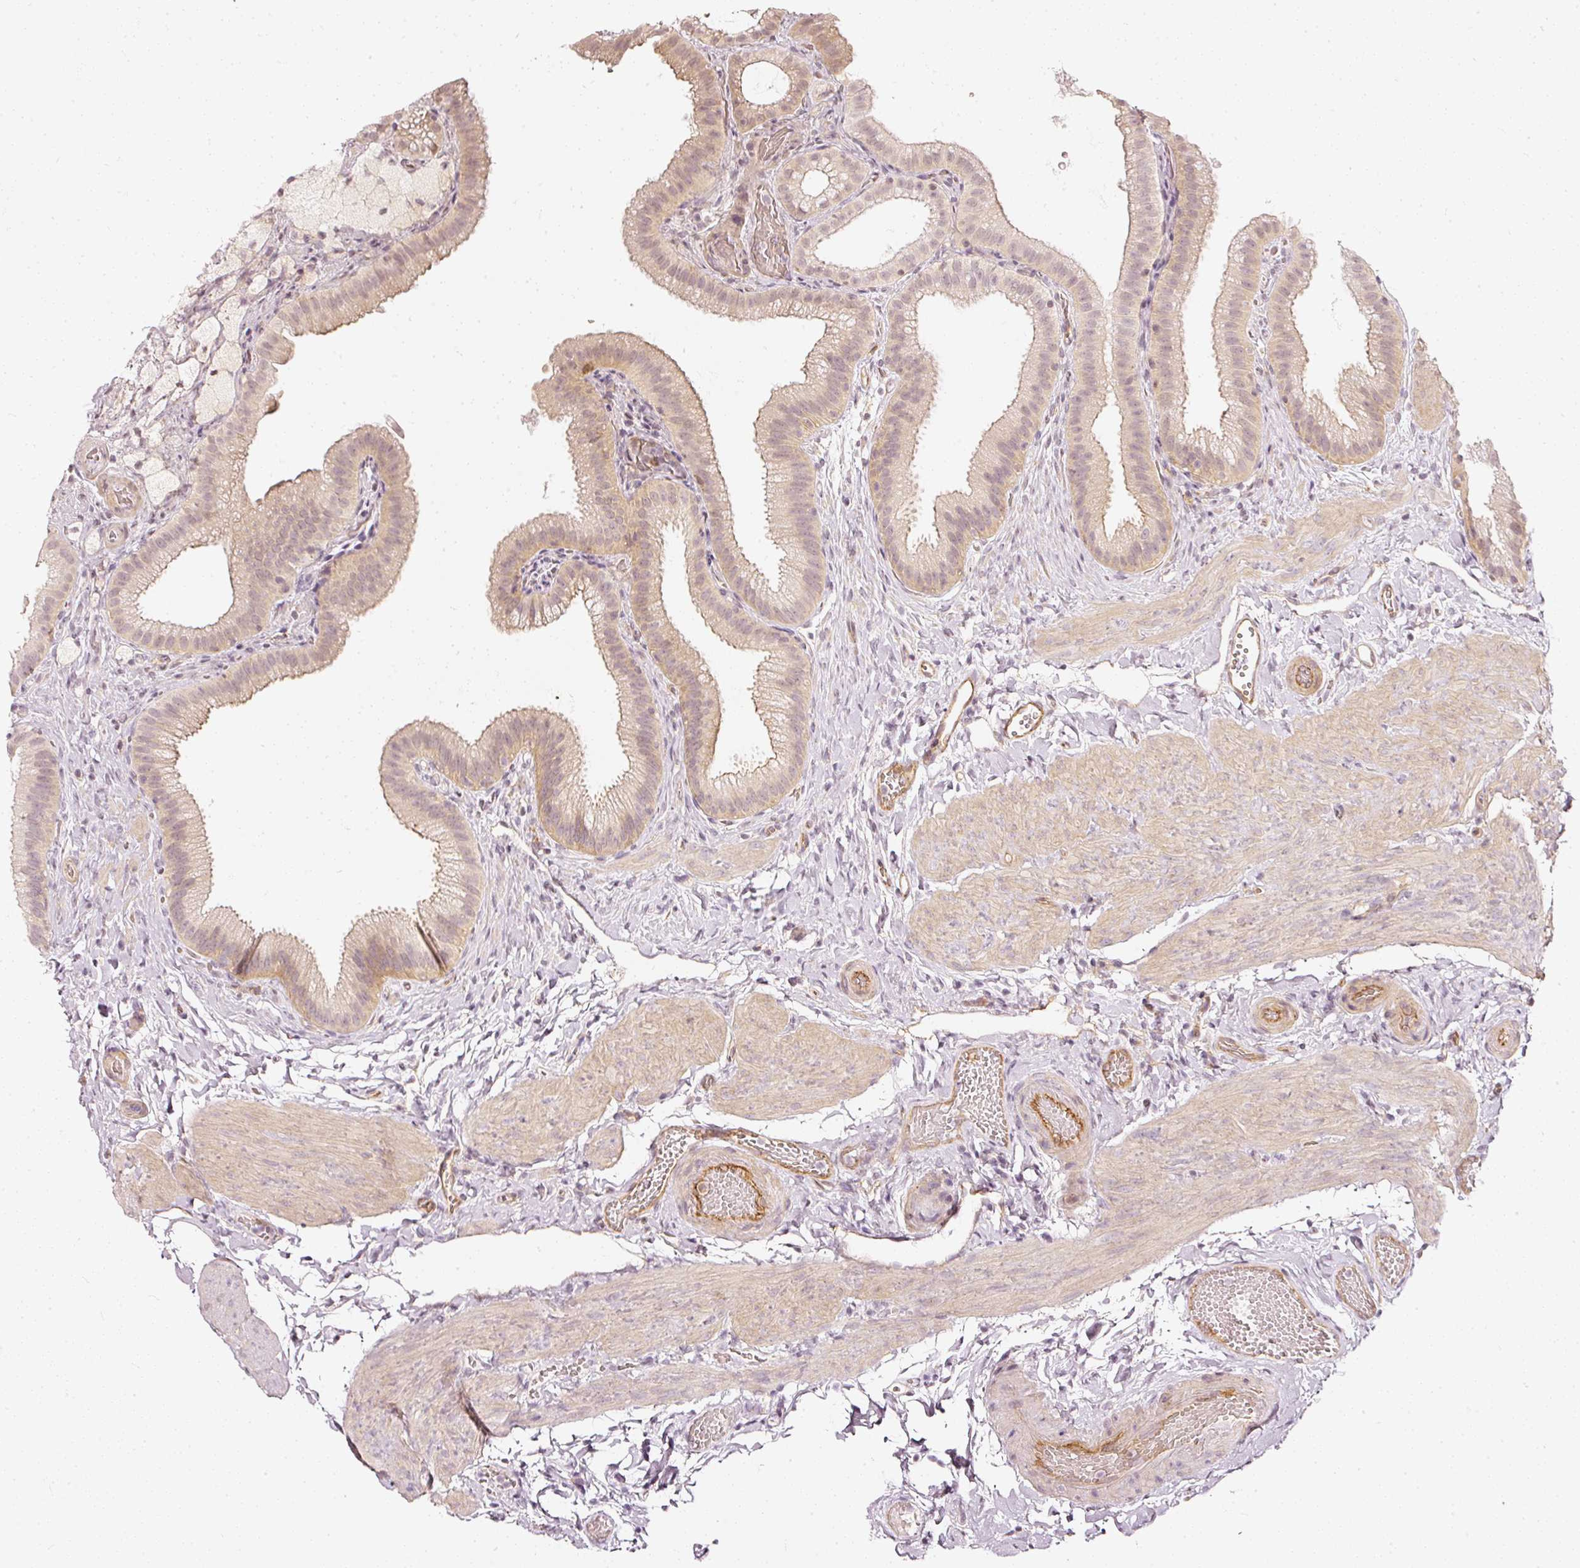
{"staining": {"intensity": "weak", "quantity": "<25%", "location": "cytoplasmic/membranous"}, "tissue": "gallbladder", "cell_type": "Glandular cells", "image_type": "normal", "snomed": [{"axis": "morphology", "description": "Normal tissue, NOS"}, {"axis": "topography", "description": "Gallbladder"}], "caption": "Photomicrograph shows no protein staining in glandular cells of benign gallbladder.", "gene": "DRD2", "patient": {"sex": "female", "age": 63}}